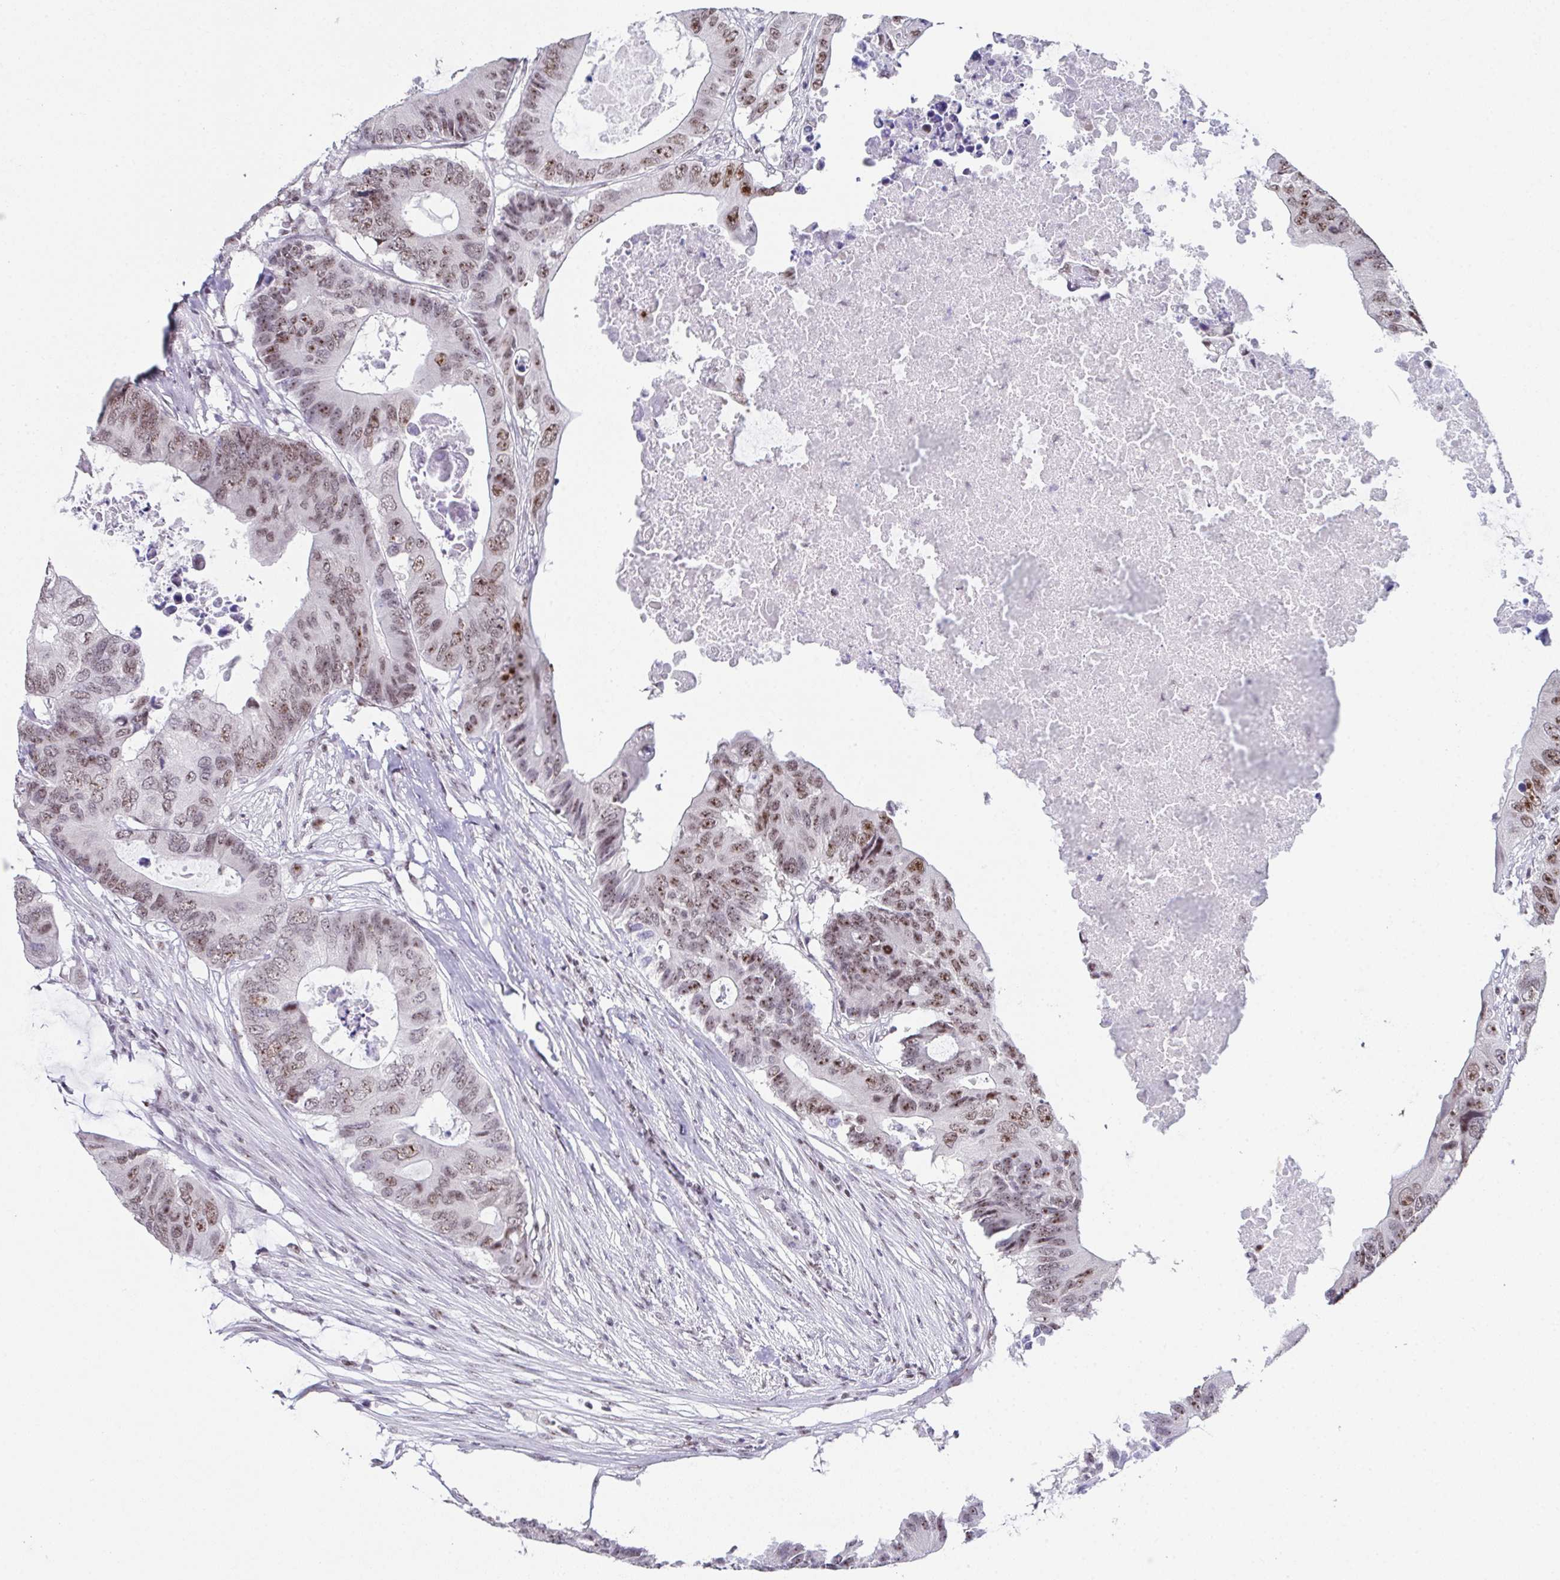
{"staining": {"intensity": "moderate", "quantity": ">75%", "location": "nuclear"}, "tissue": "colorectal cancer", "cell_type": "Tumor cells", "image_type": "cancer", "snomed": [{"axis": "morphology", "description": "Adenocarcinoma, NOS"}, {"axis": "topography", "description": "Colon"}], "caption": "A brown stain shows moderate nuclear positivity of a protein in human colorectal cancer (adenocarcinoma) tumor cells. The protein of interest is stained brown, and the nuclei are stained in blue (DAB (3,3'-diaminobenzidine) IHC with brightfield microscopy, high magnification).", "gene": "ZNF800", "patient": {"sex": "male", "age": 71}}